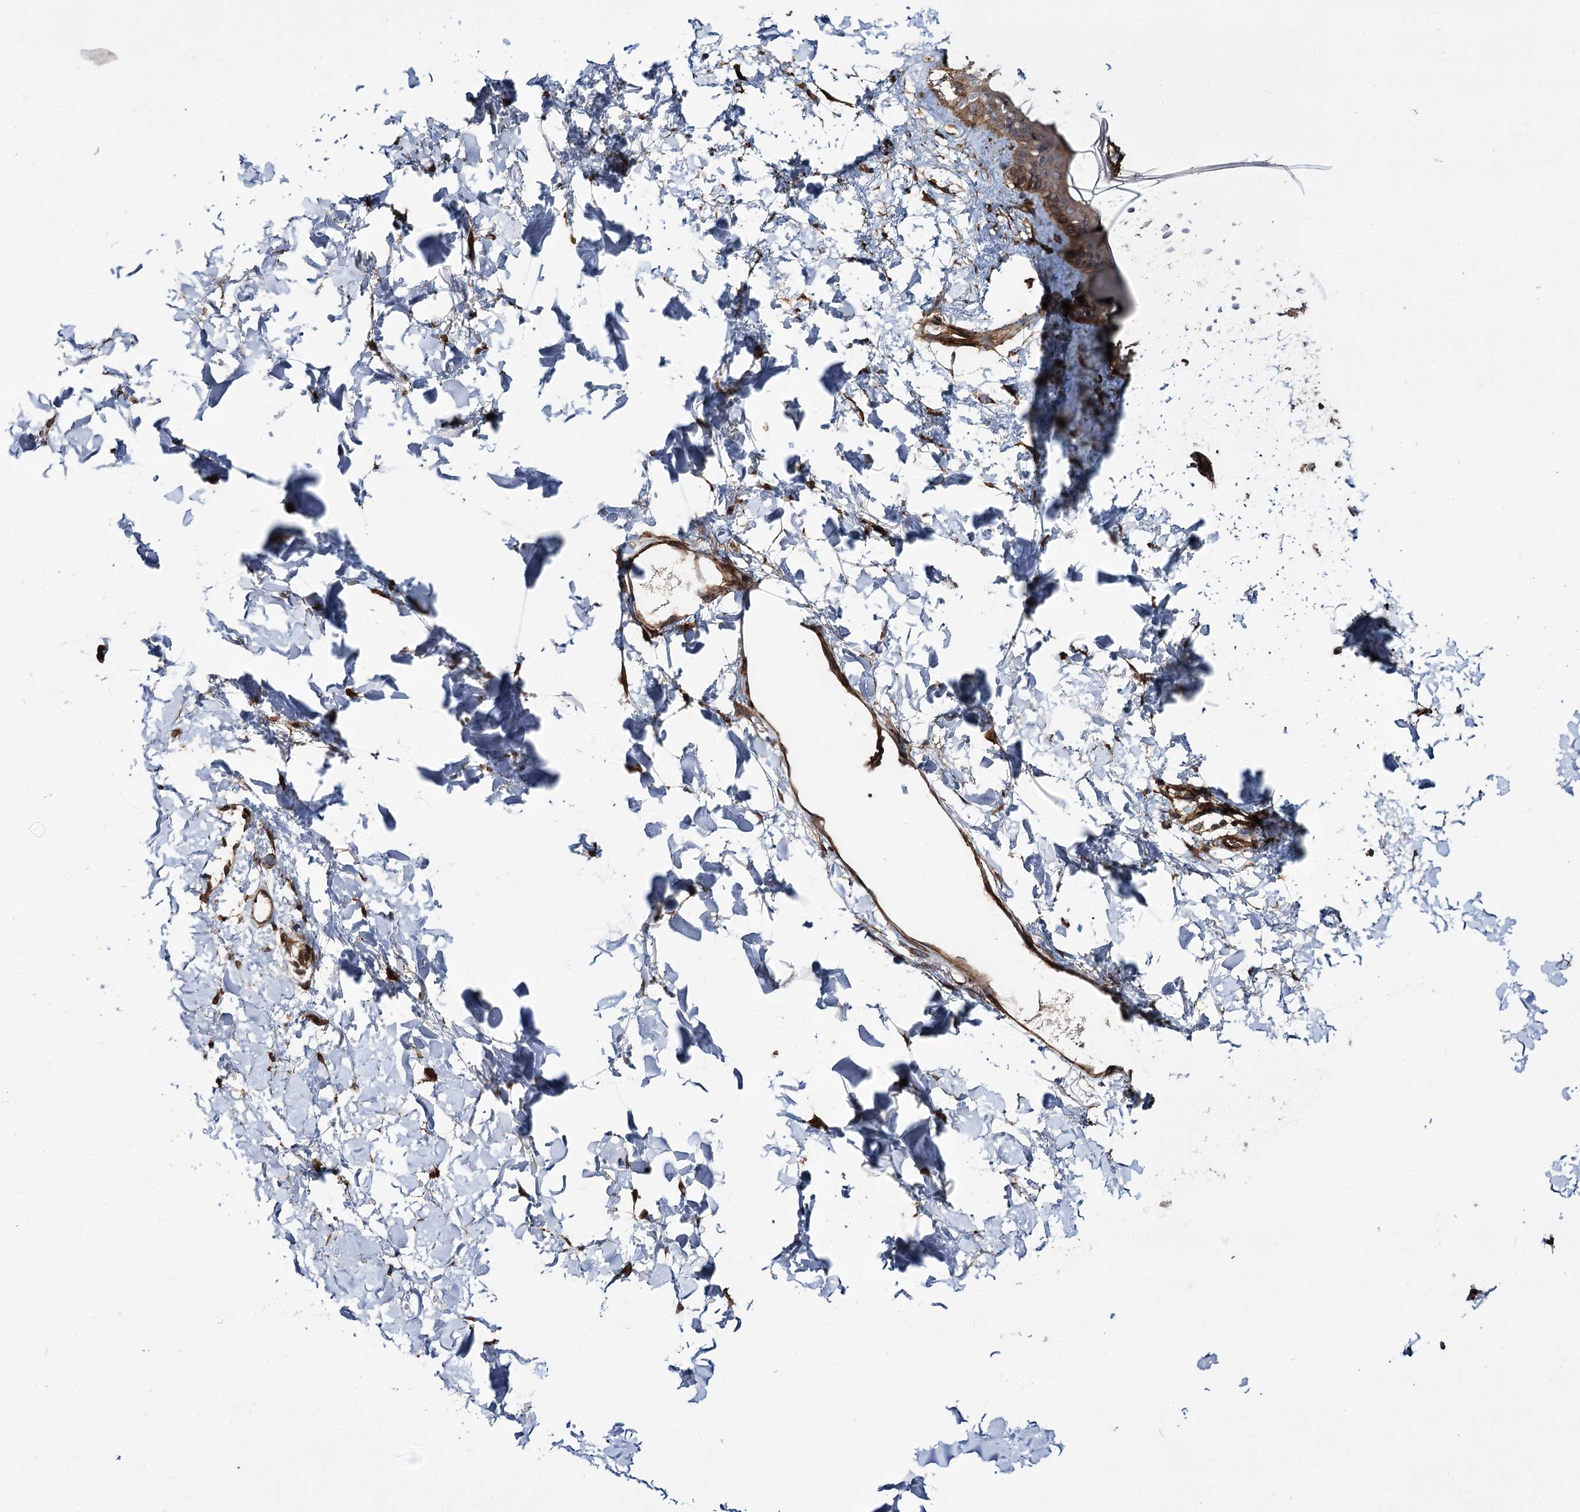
{"staining": {"intensity": "moderate", "quantity": ">75%", "location": "cytoplasmic/membranous"}, "tissue": "skin", "cell_type": "Fibroblasts", "image_type": "normal", "snomed": [{"axis": "morphology", "description": "Normal tissue, NOS"}, {"axis": "topography", "description": "Skin"}], "caption": "Immunohistochemistry (IHC) image of benign skin stained for a protein (brown), which shows medium levels of moderate cytoplasmic/membranous positivity in approximately >75% of fibroblasts.", "gene": "MYO1C", "patient": {"sex": "female", "age": 58}}